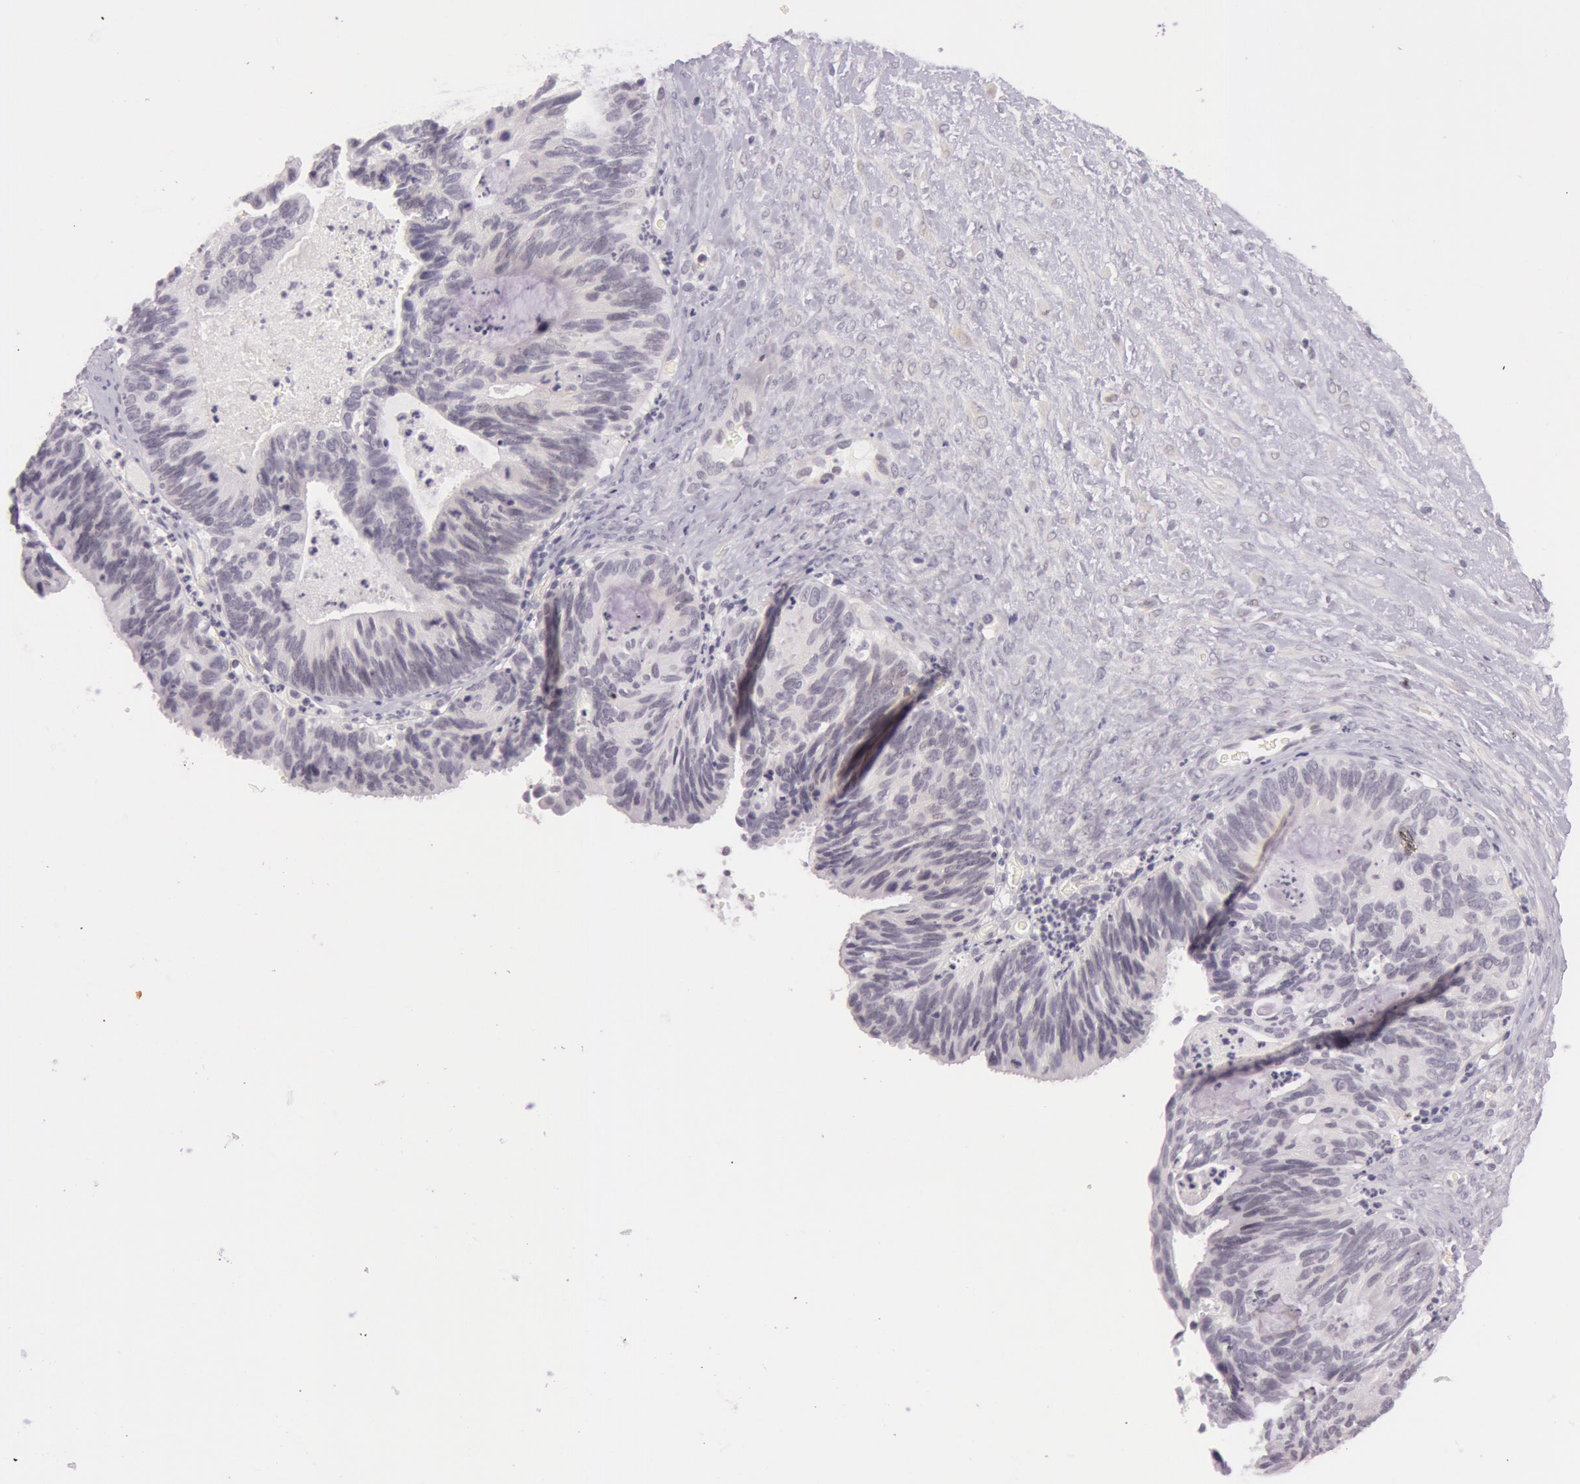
{"staining": {"intensity": "negative", "quantity": "none", "location": "none"}, "tissue": "ovarian cancer", "cell_type": "Tumor cells", "image_type": "cancer", "snomed": [{"axis": "morphology", "description": "Carcinoma, endometroid"}, {"axis": "topography", "description": "Ovary"}], "caption": "High magnification brightfield microscopy of ovarian endometroid carcinoma stained with DAB (brown) and counterstained with hematoxylin (blue): tumor cells show no significant staining.", "gene": "RBMY1F", "patient": {"sex": "female", "age": 52}}